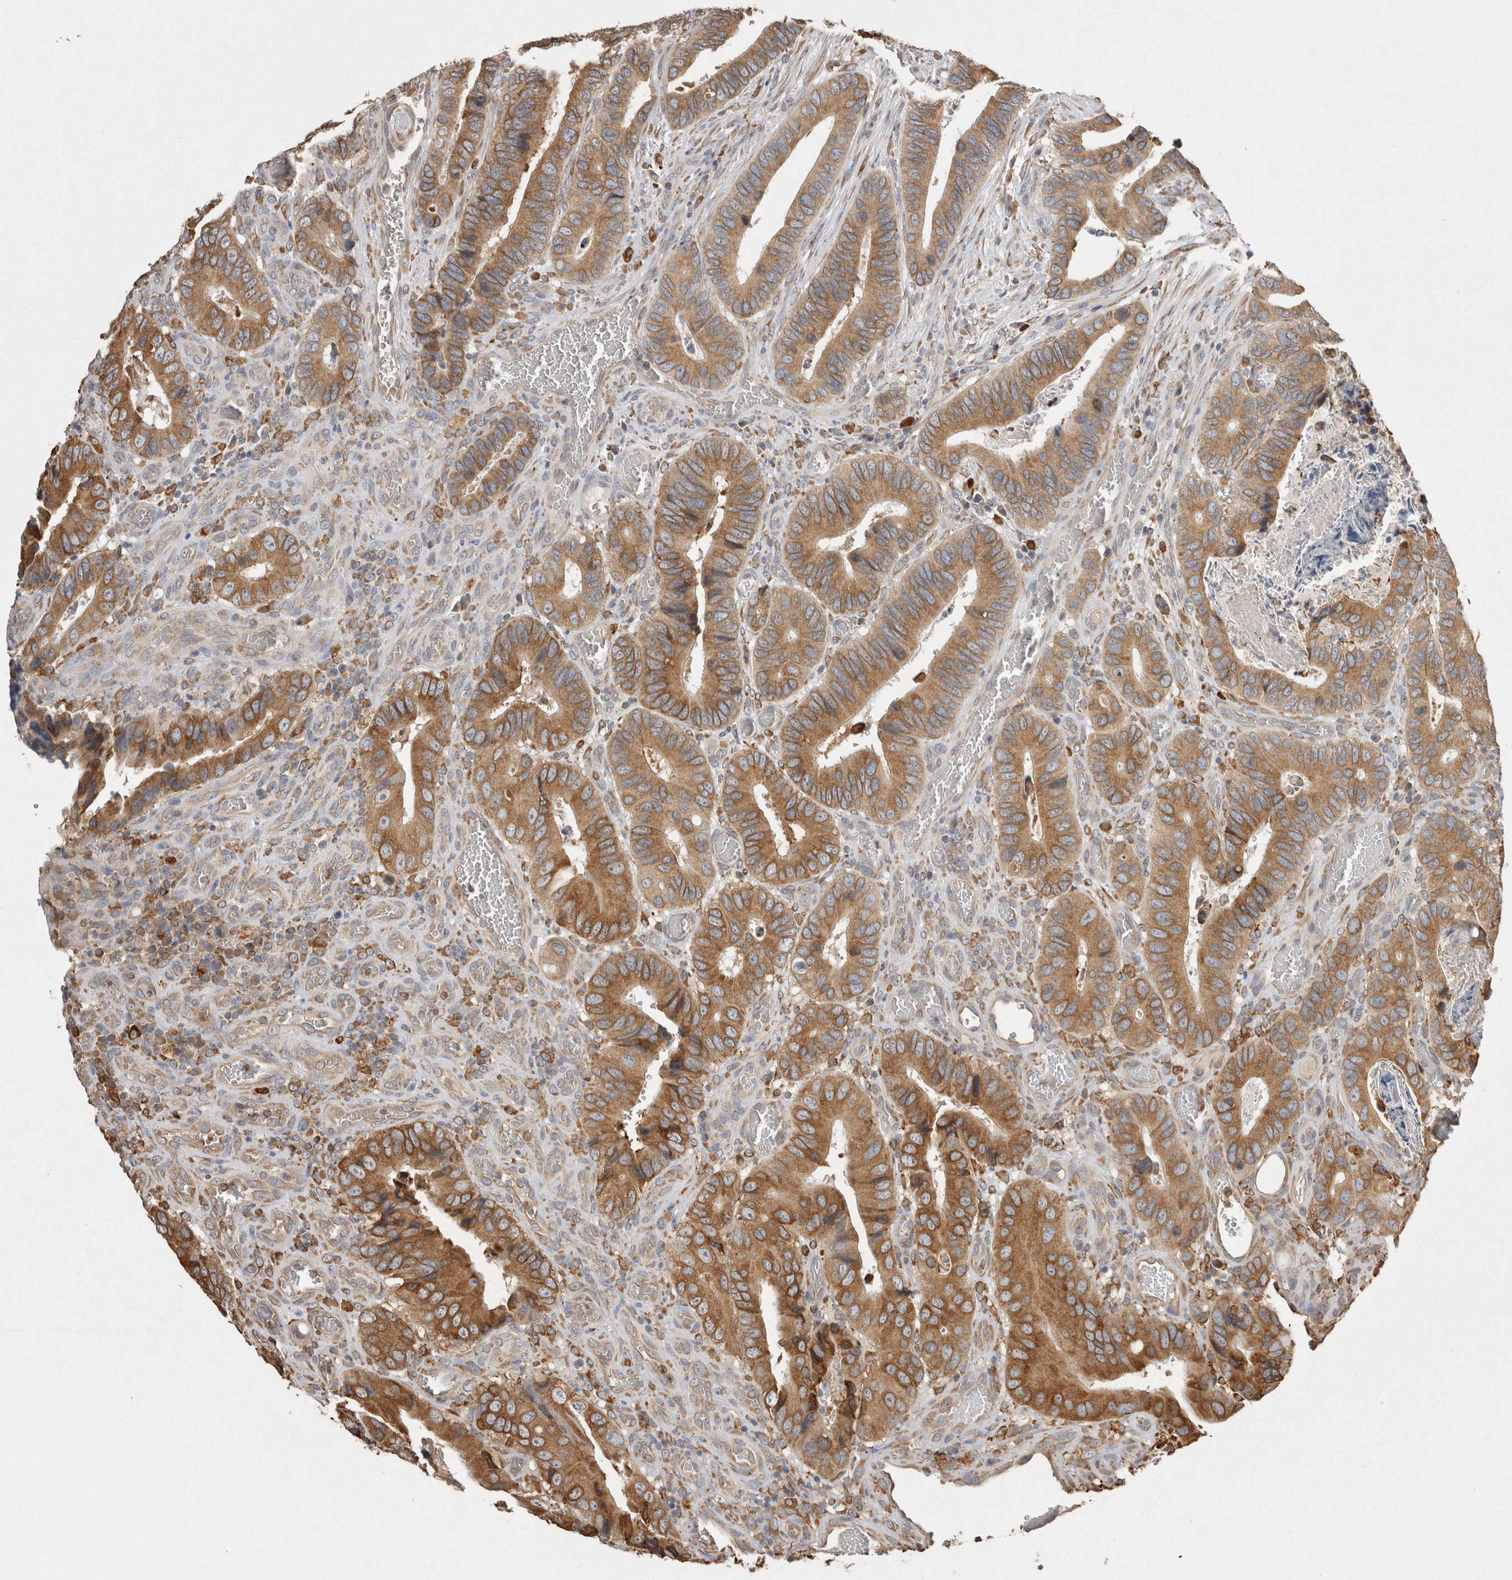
{"staining": {"intensity": "moderate", "quantity": ">75%", "location": "cytoplasmic/membranous"}, "tissue": "colorectal cancer", "cell_type": "Tumor cells", "image_type": "cancer", "snomed": [{"axis": "morphology", "description": "Adenocarcinoma, NOS"}, {"axis": "topography", "description": "Colon"}], "caption": "Colorectal cancer stained with a brown dye displays moderate cytoplasmic/membranous positive expression in about >75% of tumor cells.", "gene": "LRPAP1", "patient": {"sex": "male", "age": 72}}